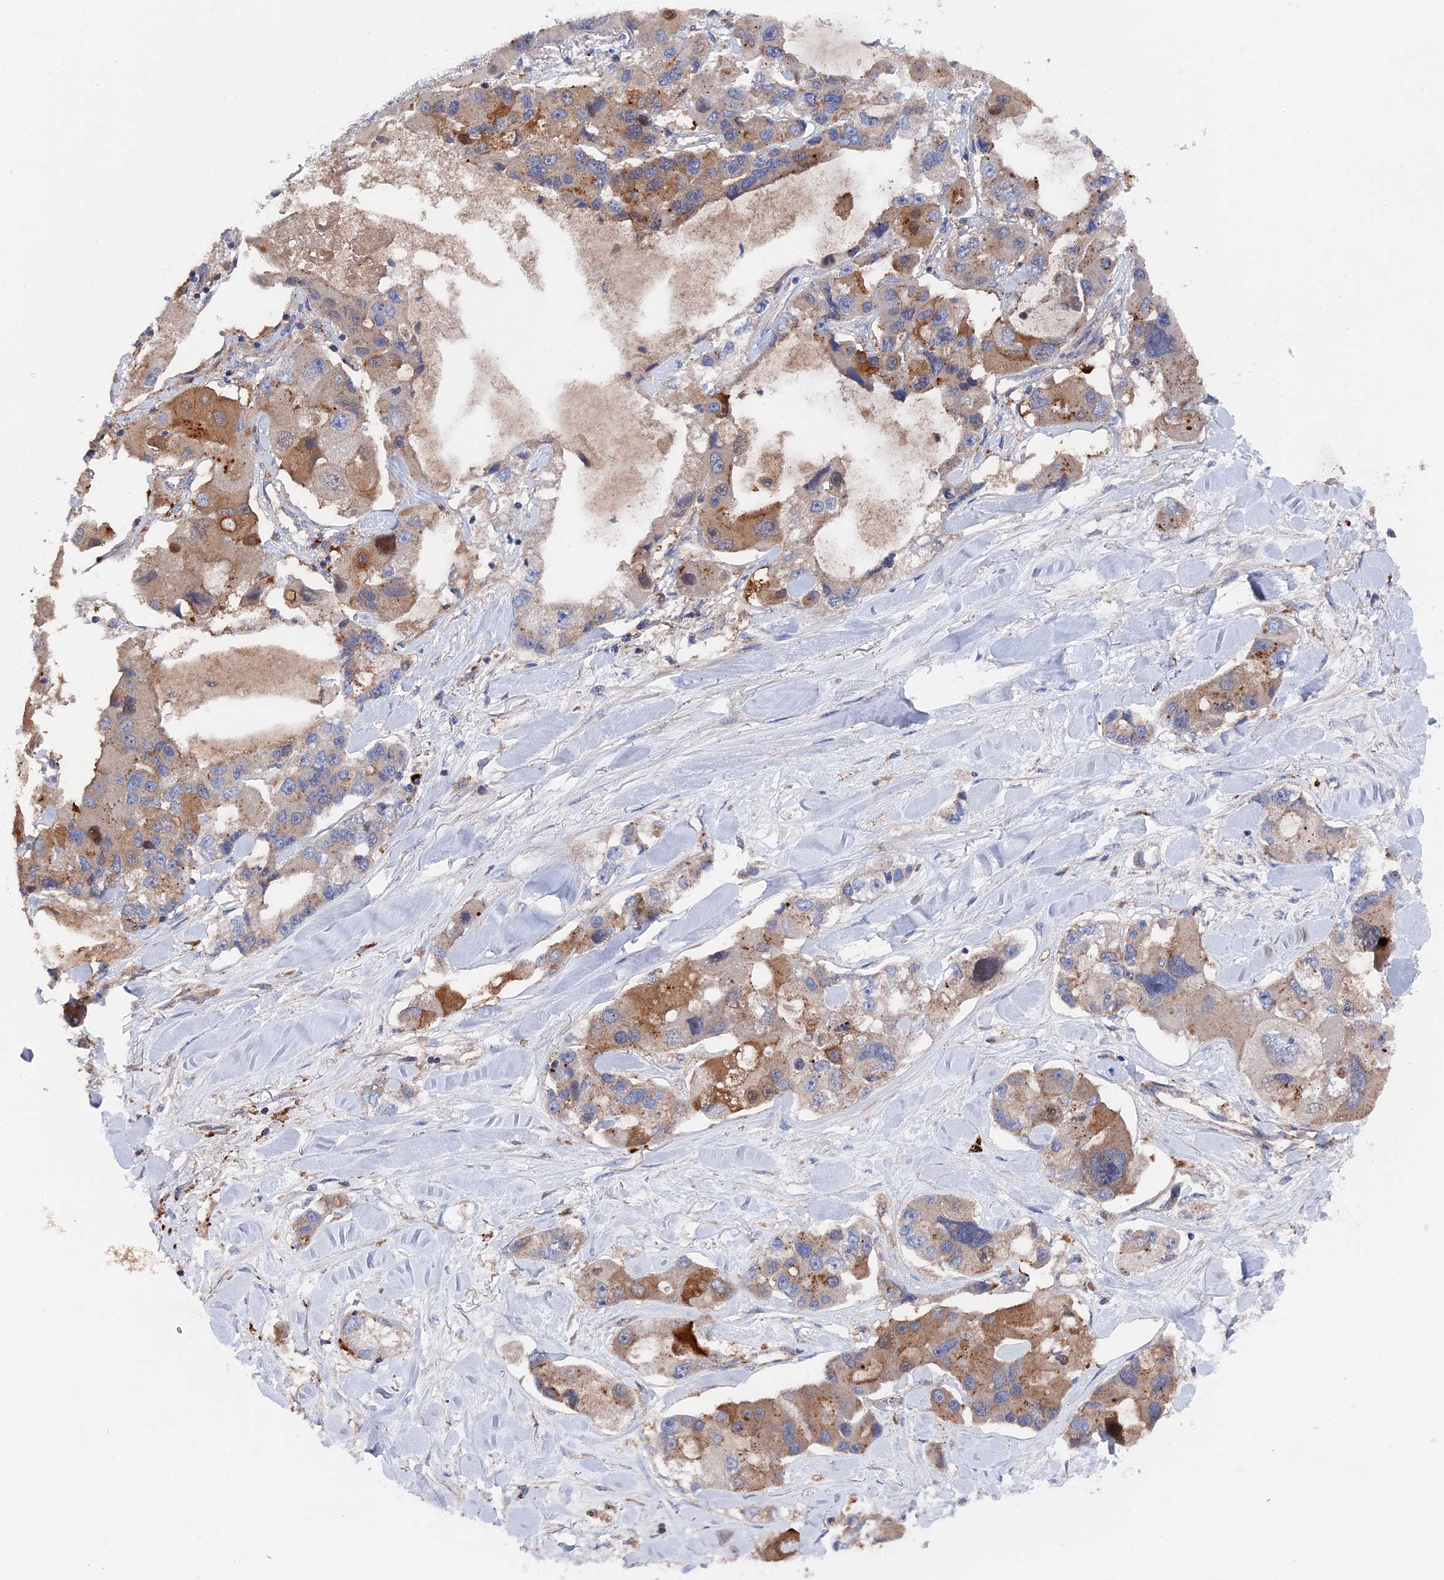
{"staining": {"intensity": "moderate", "quantity": "25%-75%", "location": "cytoplasmic/membranous"}, "tissue": "lung cancer", "cell_type": "Tumor cells", "image_type": "cancer", "snomed": [{"axis": "morphology", "description": "Adenocarcinoma, NOS"}, {"axis": "topography", "description": "Lung"}], "caption": "Lung cancer was stained to show a protein in brown. There is medium levels of moderate cytoplasmic/membranous staining in about 25%-75% of tumor cells. The staining is performed using DAB brown chromogen to label protein expression. The nuclei are counter-stained blue using hematoxylin.", "gene": "SMG9", "patient": {"sex": "female", "age": 54}}